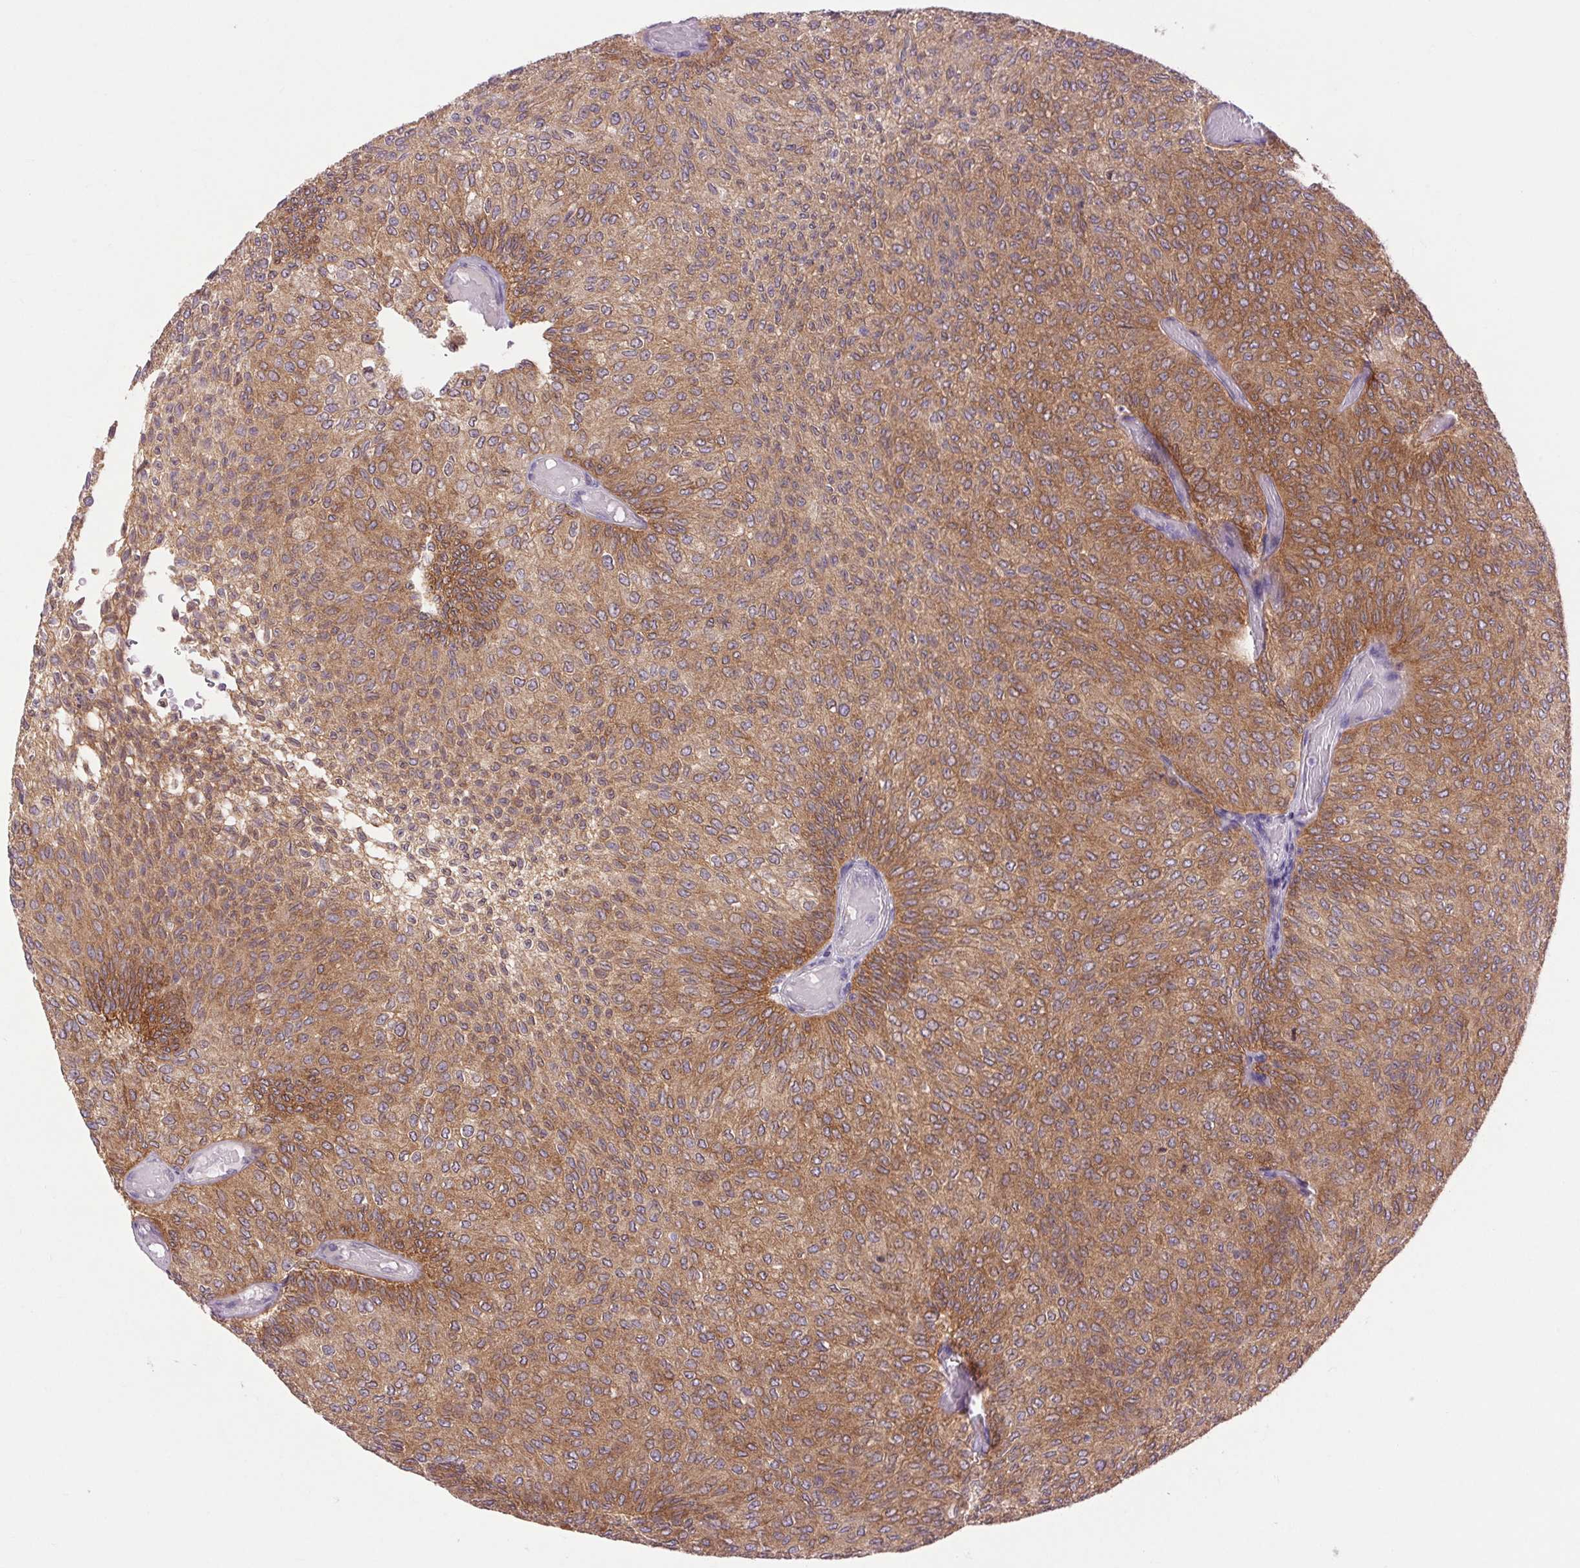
{"staining": {"intensity": "moderate", "quantity": ">75%", "location": "cytoplasmic/membranous"}, "tissue": "urothelial cancer", "cell_type": "Tumor cells", "image_type": "cancer", "snomed": [{"axis": "morphology", "description": "Urothelial carcinoma, Low grade"}, {"axis": "topography", "description": "Urinary bladder"}], "caption": "Protein expression analysis of urothelial carcinoma (low-grade) demonstrates moderate cytoplasmic/membranous staining in about >75% of tumor cells.", "gene": "SOWAHC", "patient": {"sex": "male", "age": 78}}